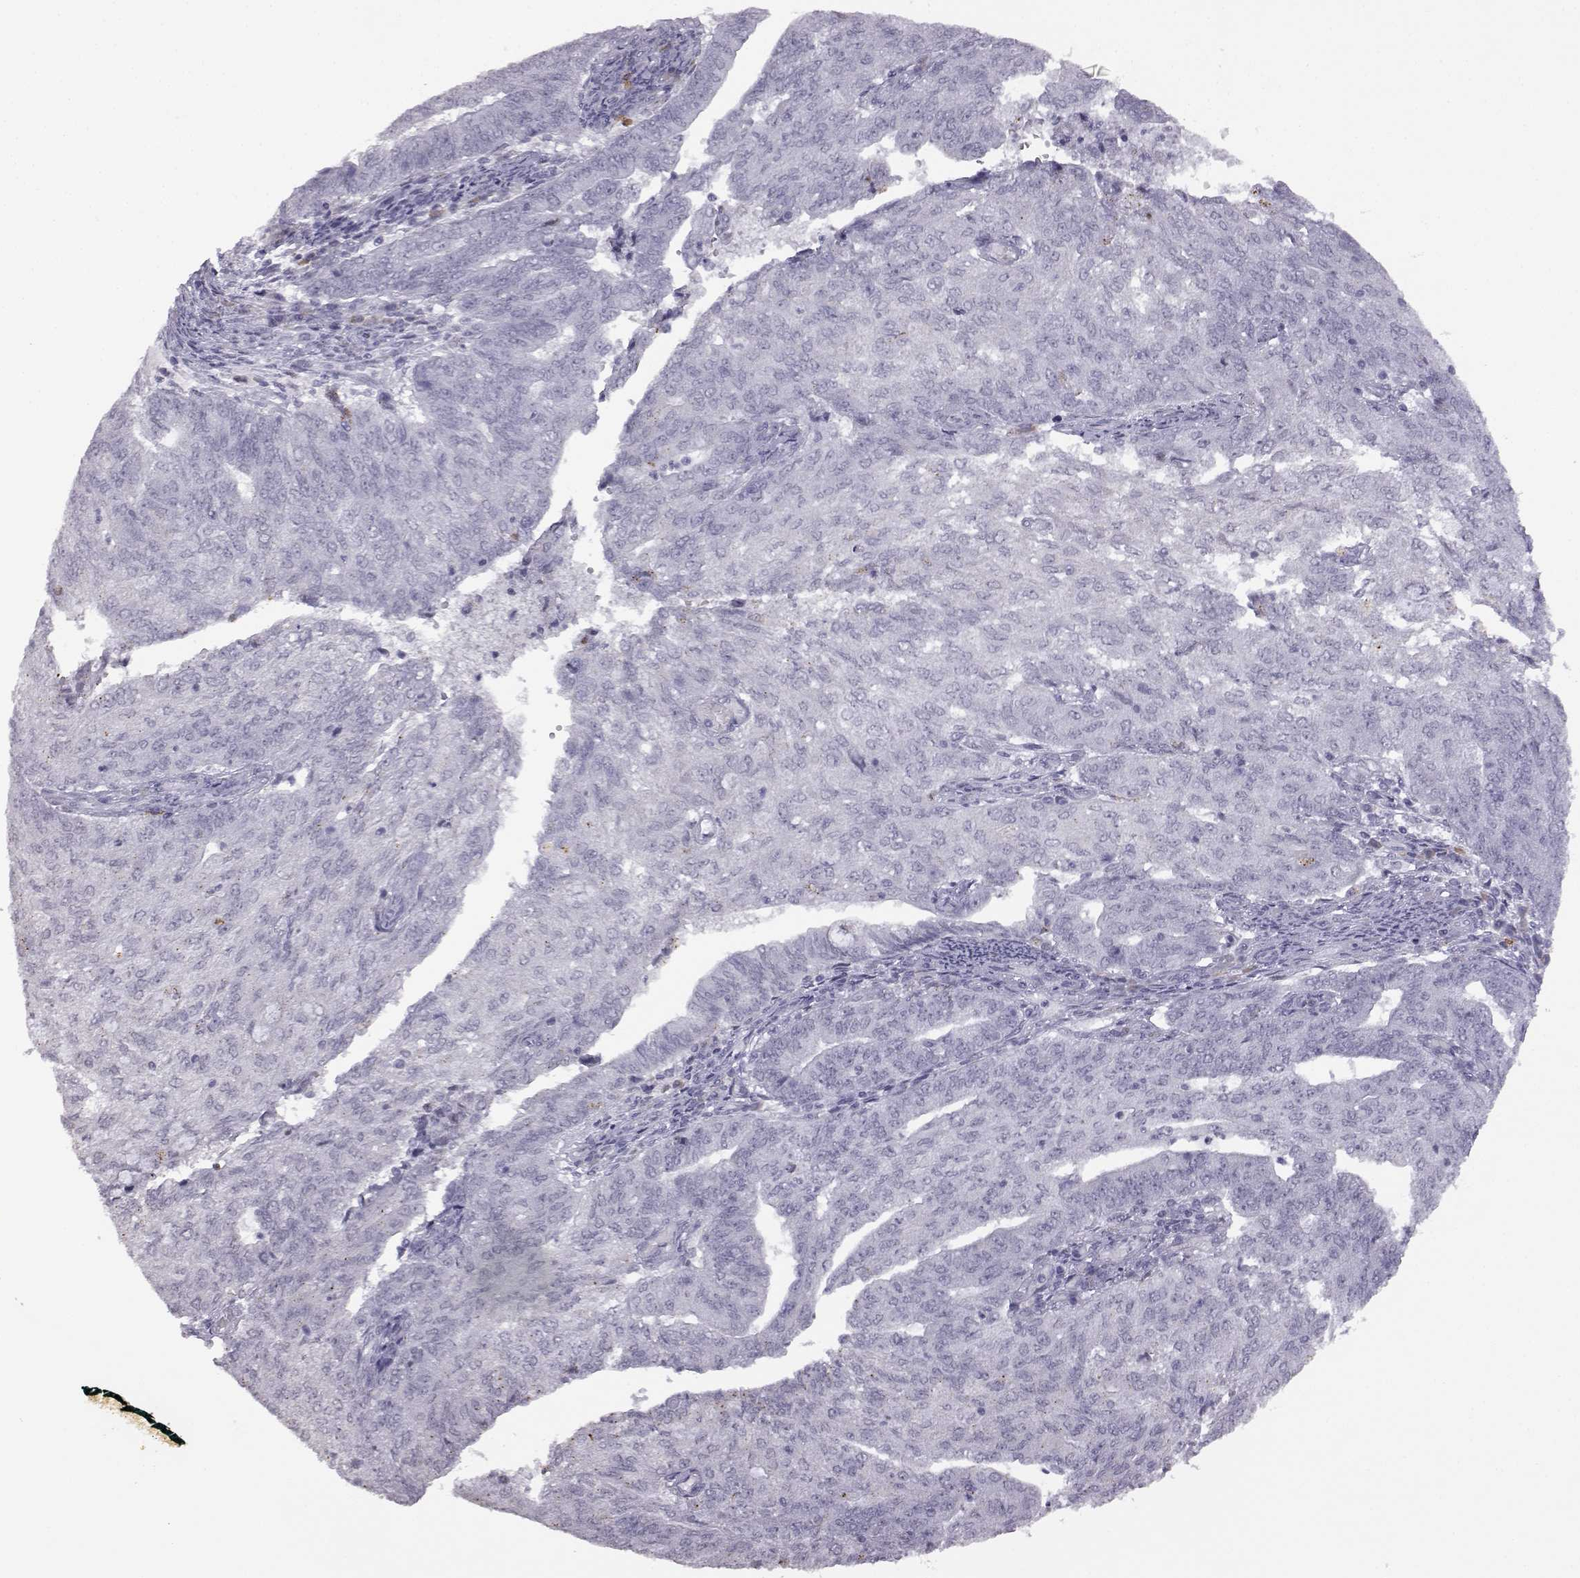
{"staining": {"intensity": "negative", "quantity": "none", "location": "none"}, "tissue": "endometrial cancer", "cell_type": "Tumor cells", "image_type": "cancer", "snomed": [{"axis": "morphology", "description": "Adenocarcinoma, NOS"}, {"axis": "topography", "description": "Endometrium"}], "caption": "The image displays no significant staining in tumor cells of endometrial cancer. (DAB immunohistochemistry (IHC) visualized using brightfield microscopy, high magnification).", "gene": "VGF", "patient": {"sex": "female", "age": 82}}